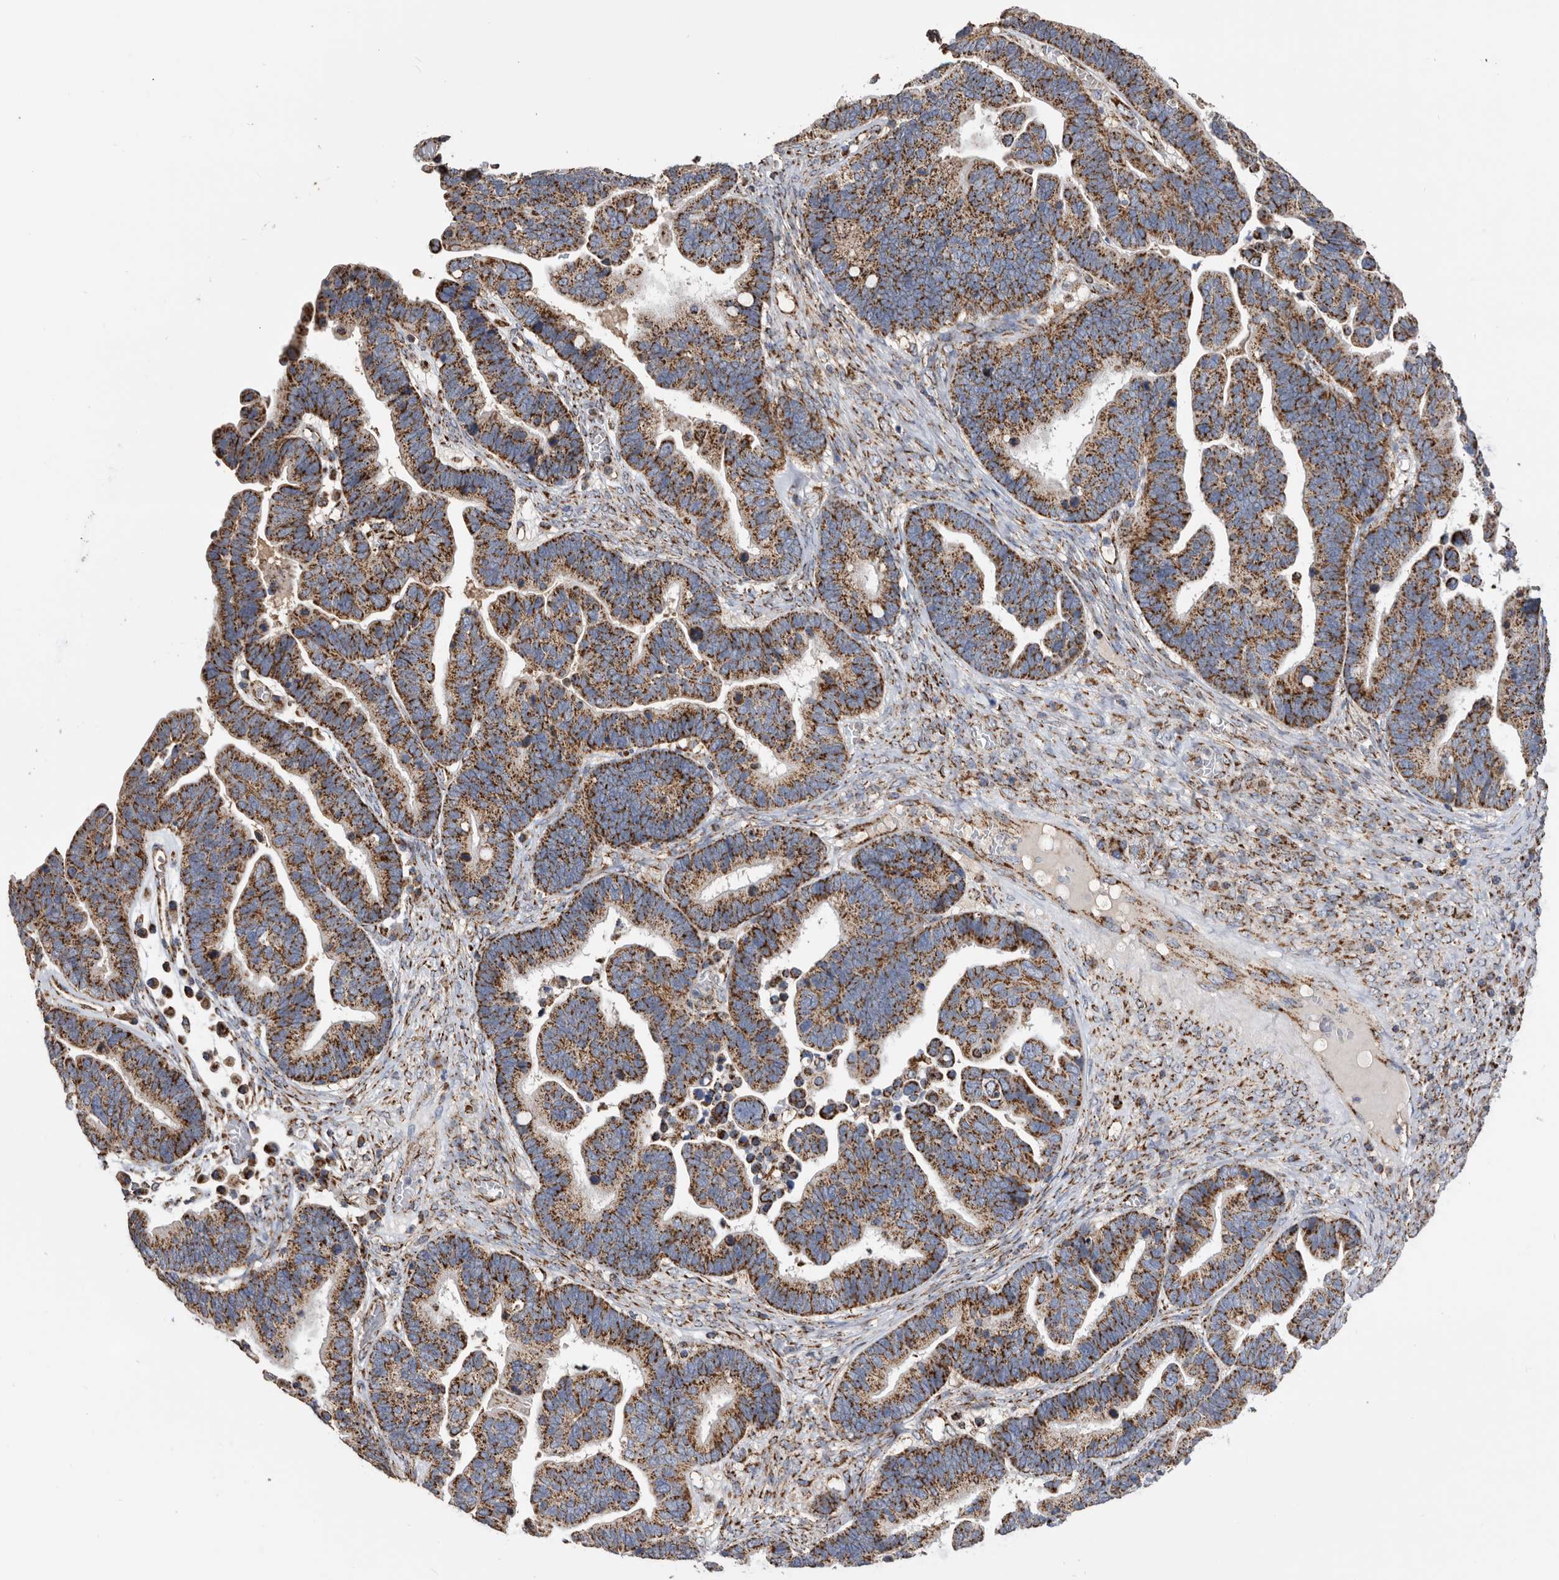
{"staining": {"intensity": "strong", "quantity": ">75%", "location": "cytoplasmic/membranous"}, "tissue": "ovarian cancer", "cell_type": "Tumor cells", "image_type": "cancer", "snomed": [{"axis": "morphology", "description": "Cystadenocarcinoma, serous, NOS"}, {"axis": "topography", "description": "Ovary"}], "caption": "There is high levels of strong cytoplasmic/membranous staining in tumor cells of ovarian cancer (serous cystadenocarcinoma), as demonstrated by immunohistochemical staining (brown color).", "gene": "WFDC1", "patient": {"sex": "female", "age": 56}}